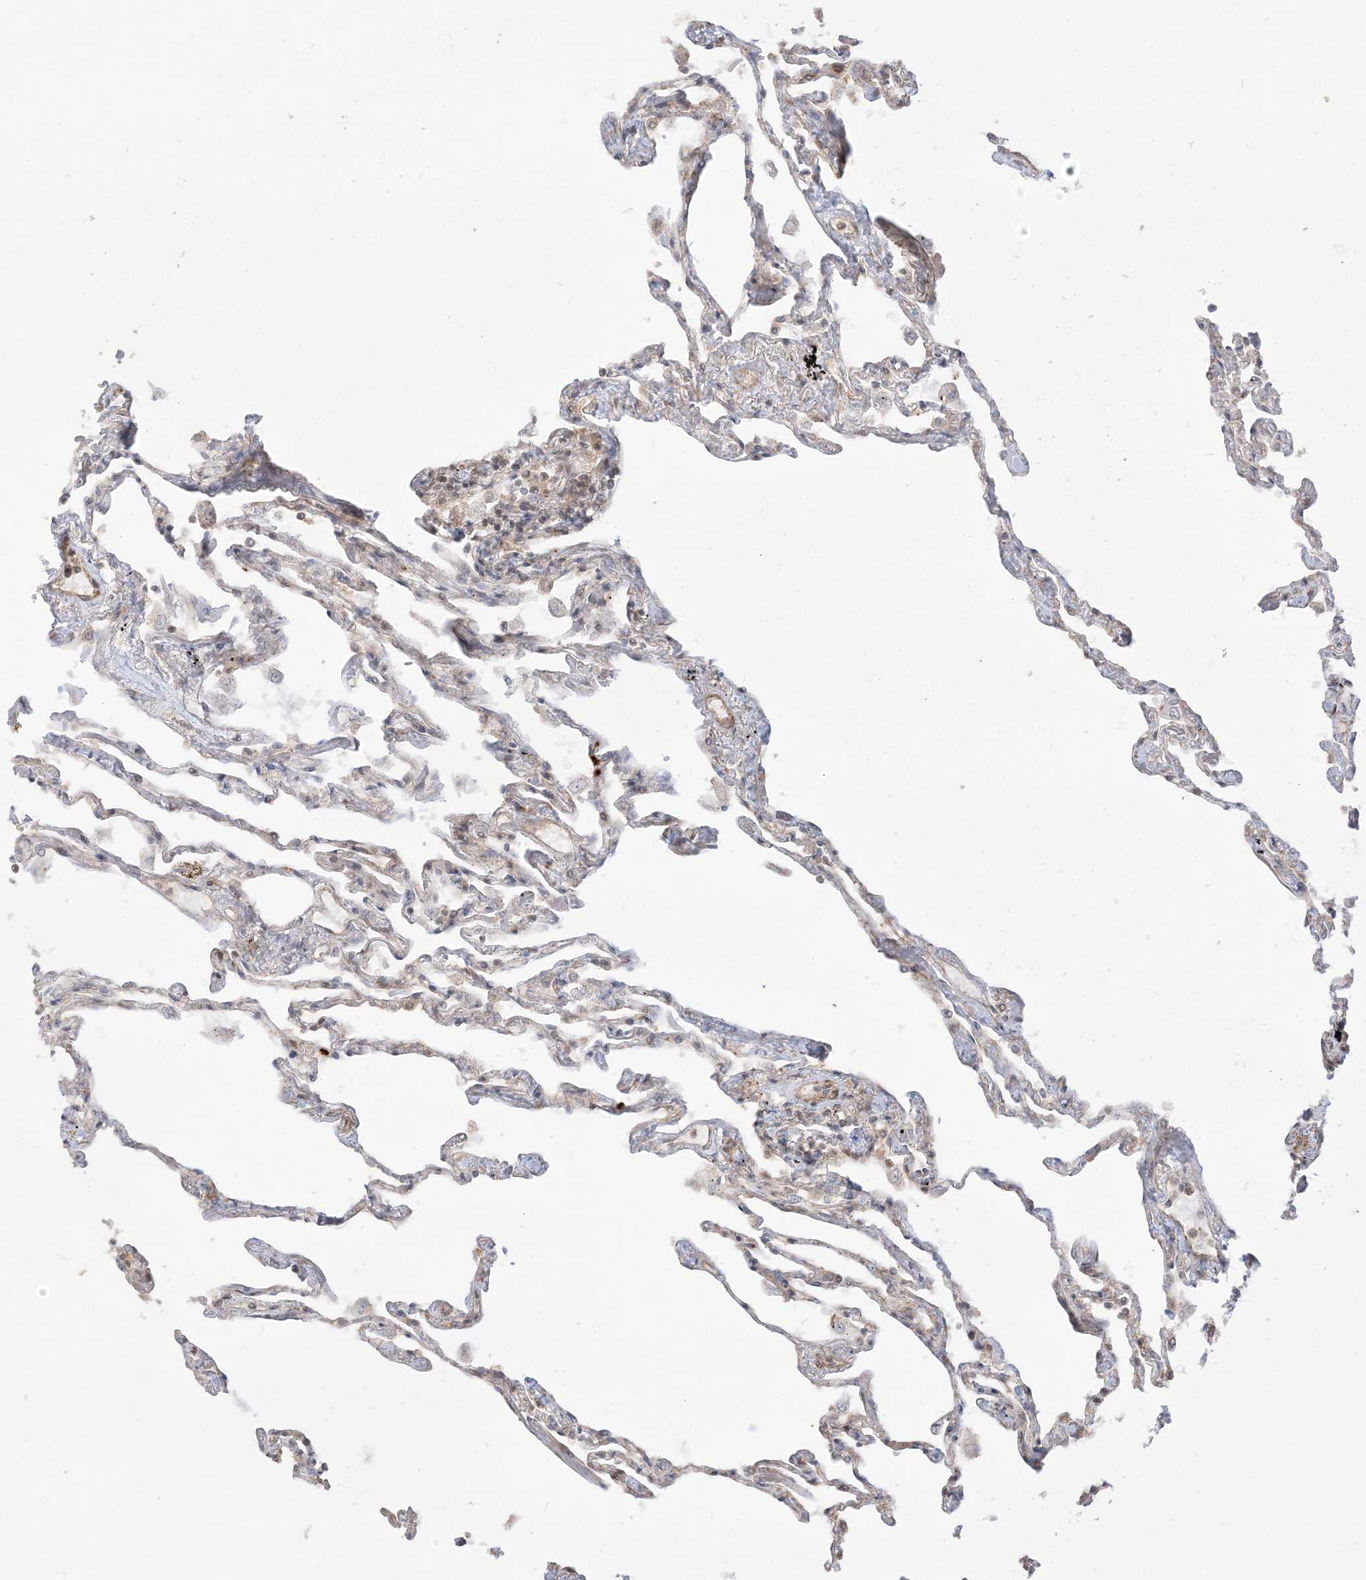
{"staining": {"intensity": "weak", "quantity": "<25%", "location": "cytoplasmic/membranous"}, "tissue": "lung", "cell_type": "Alveolar cells", "image_type": "normal", "snomed": [{"axis": "morphology", "description": "Normal tissue, NOS"}, {"axis": "topography", "description": "Lung"}], "caption": "A histopathology image of lung stained for a protein reveals no brown staining in alveolar cells. (DAB IHC, high magnification).", "gene": "TBCC", "patient": {"sex": "female", "age": 67}}